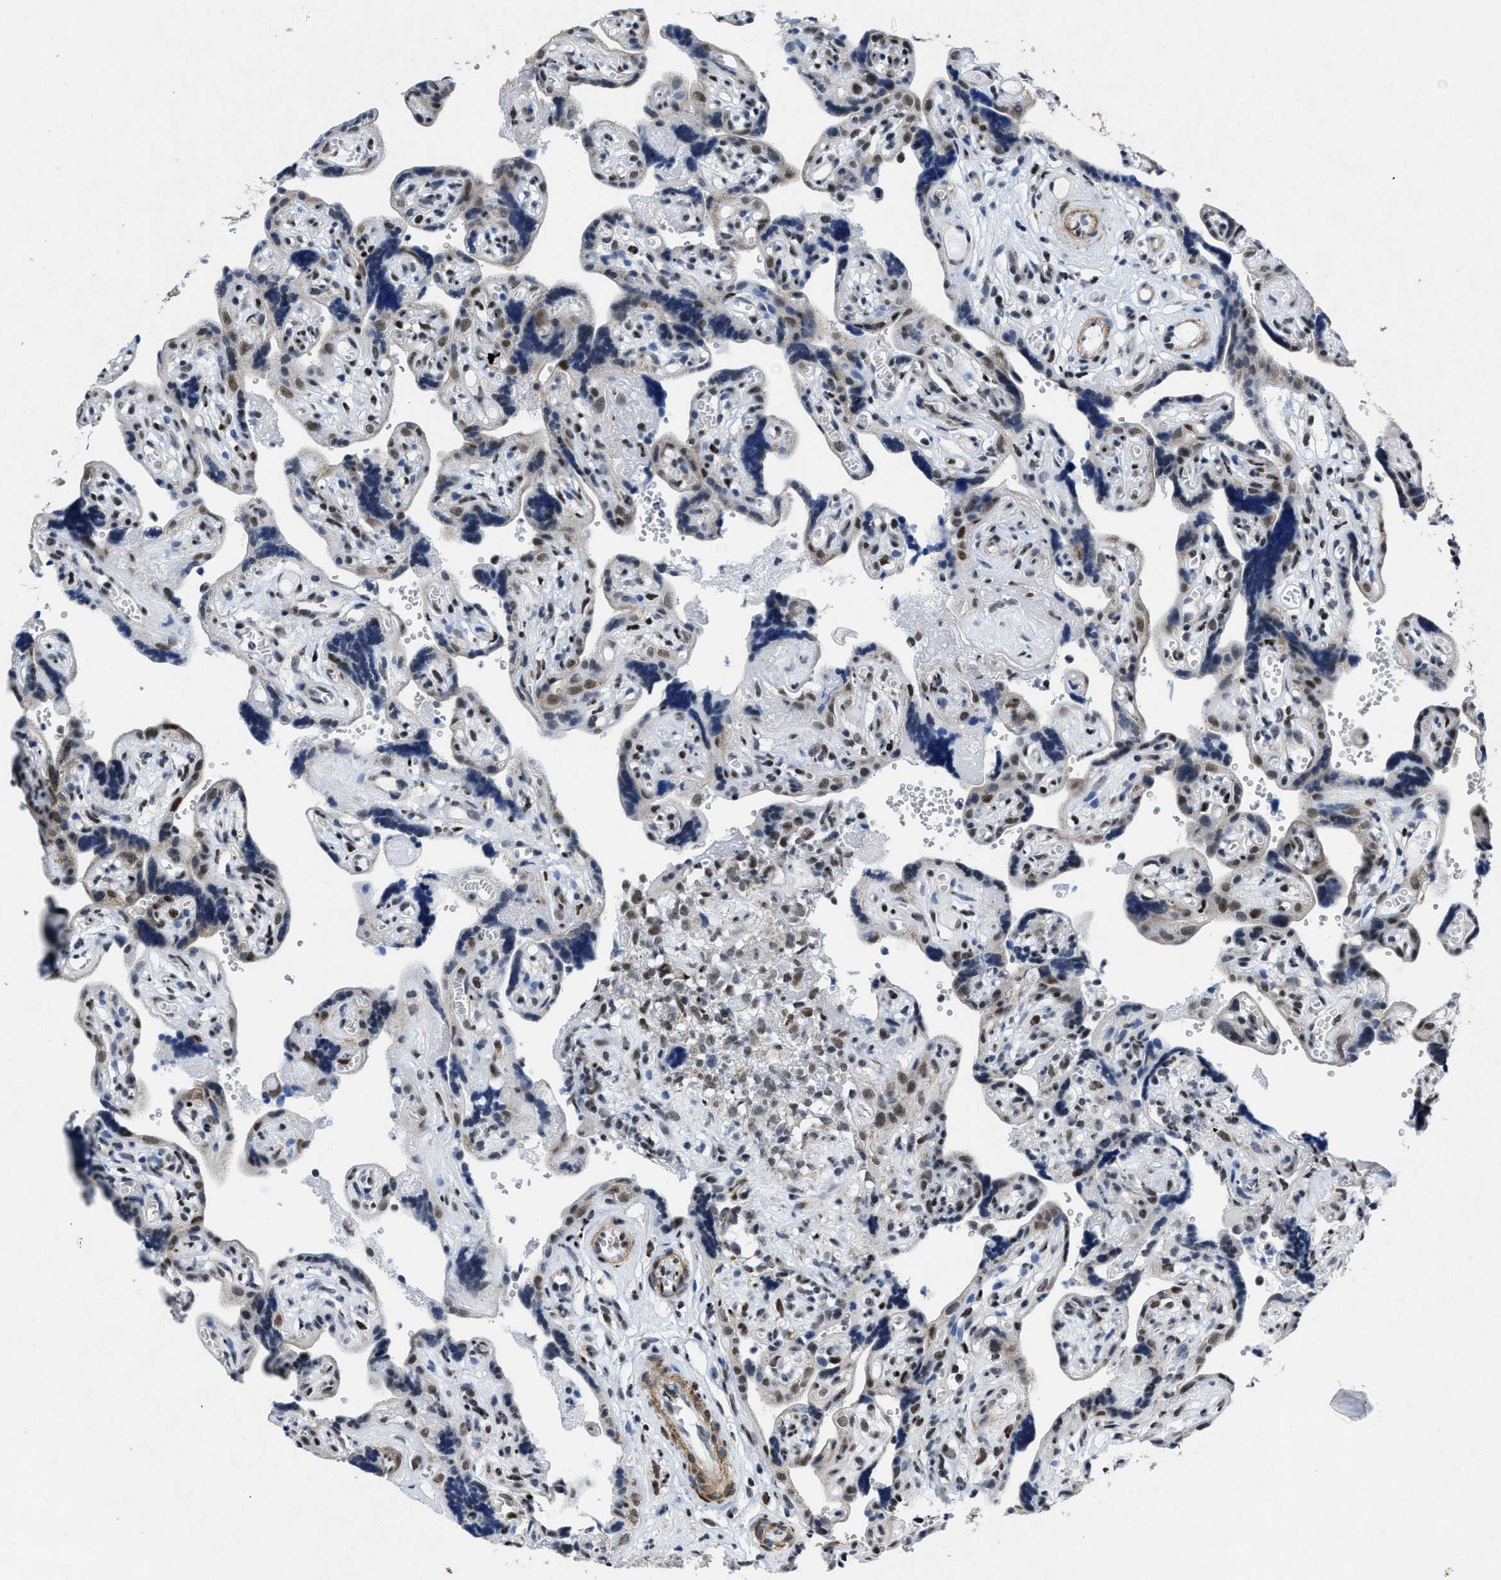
{"staining": {"intensity": "strong", "quantity": "25%-75%", "location": "nuclear"}, "tissue": "placenta", "cell_type": "Trophoblastic cells", "image_type": "normal", "snomed": [{"axis": "morphology", "description": "Normal tissue, NOS"}, {"axis": "topography", "description": "Placenta"}], "caption": "Unremarkable placenta demonstrates strong nuclear staining in approximately 25%-75% of trophoblastic cells.", "gene": "ID3", "patient": {"sex": "female", "age": 30}}